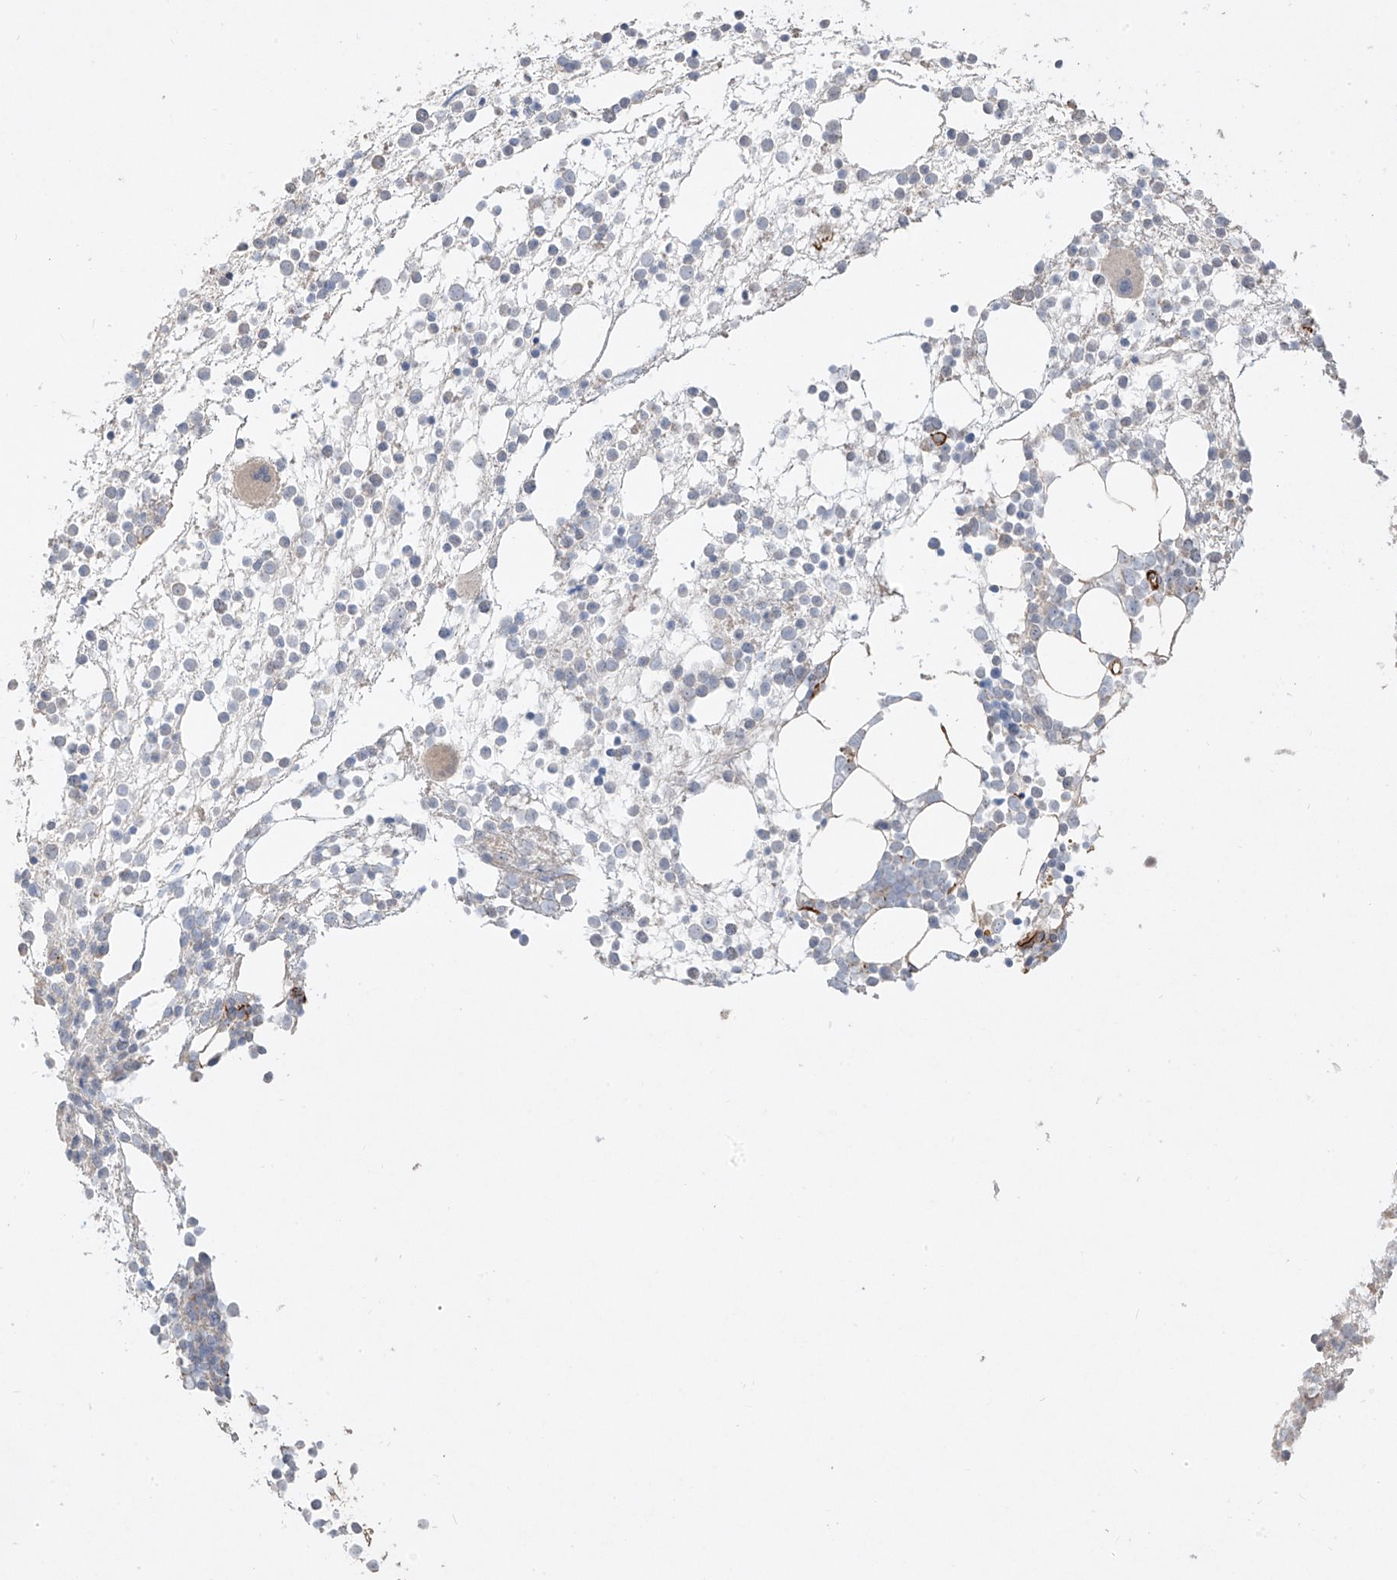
{"staining": {"intensity": "negative", "quantity": "none", "location": "none"}, "tissue": "bone marrow", "cell_type": "Hematopoietic cells", "image_type": "normal", "snomed": [{"axis": "morphology", "description": "Normal tissue, NOS"}, {"axis": "topography", "description": "Bone marrow"}], "caption": "This is a micrograph of immunohistochemistry (IHC) staining of benign bone marrow, which shows no expression in hematopoietic cells.", "gene": "DCDC2", "patient": {"sex": "male", "age": 54}}